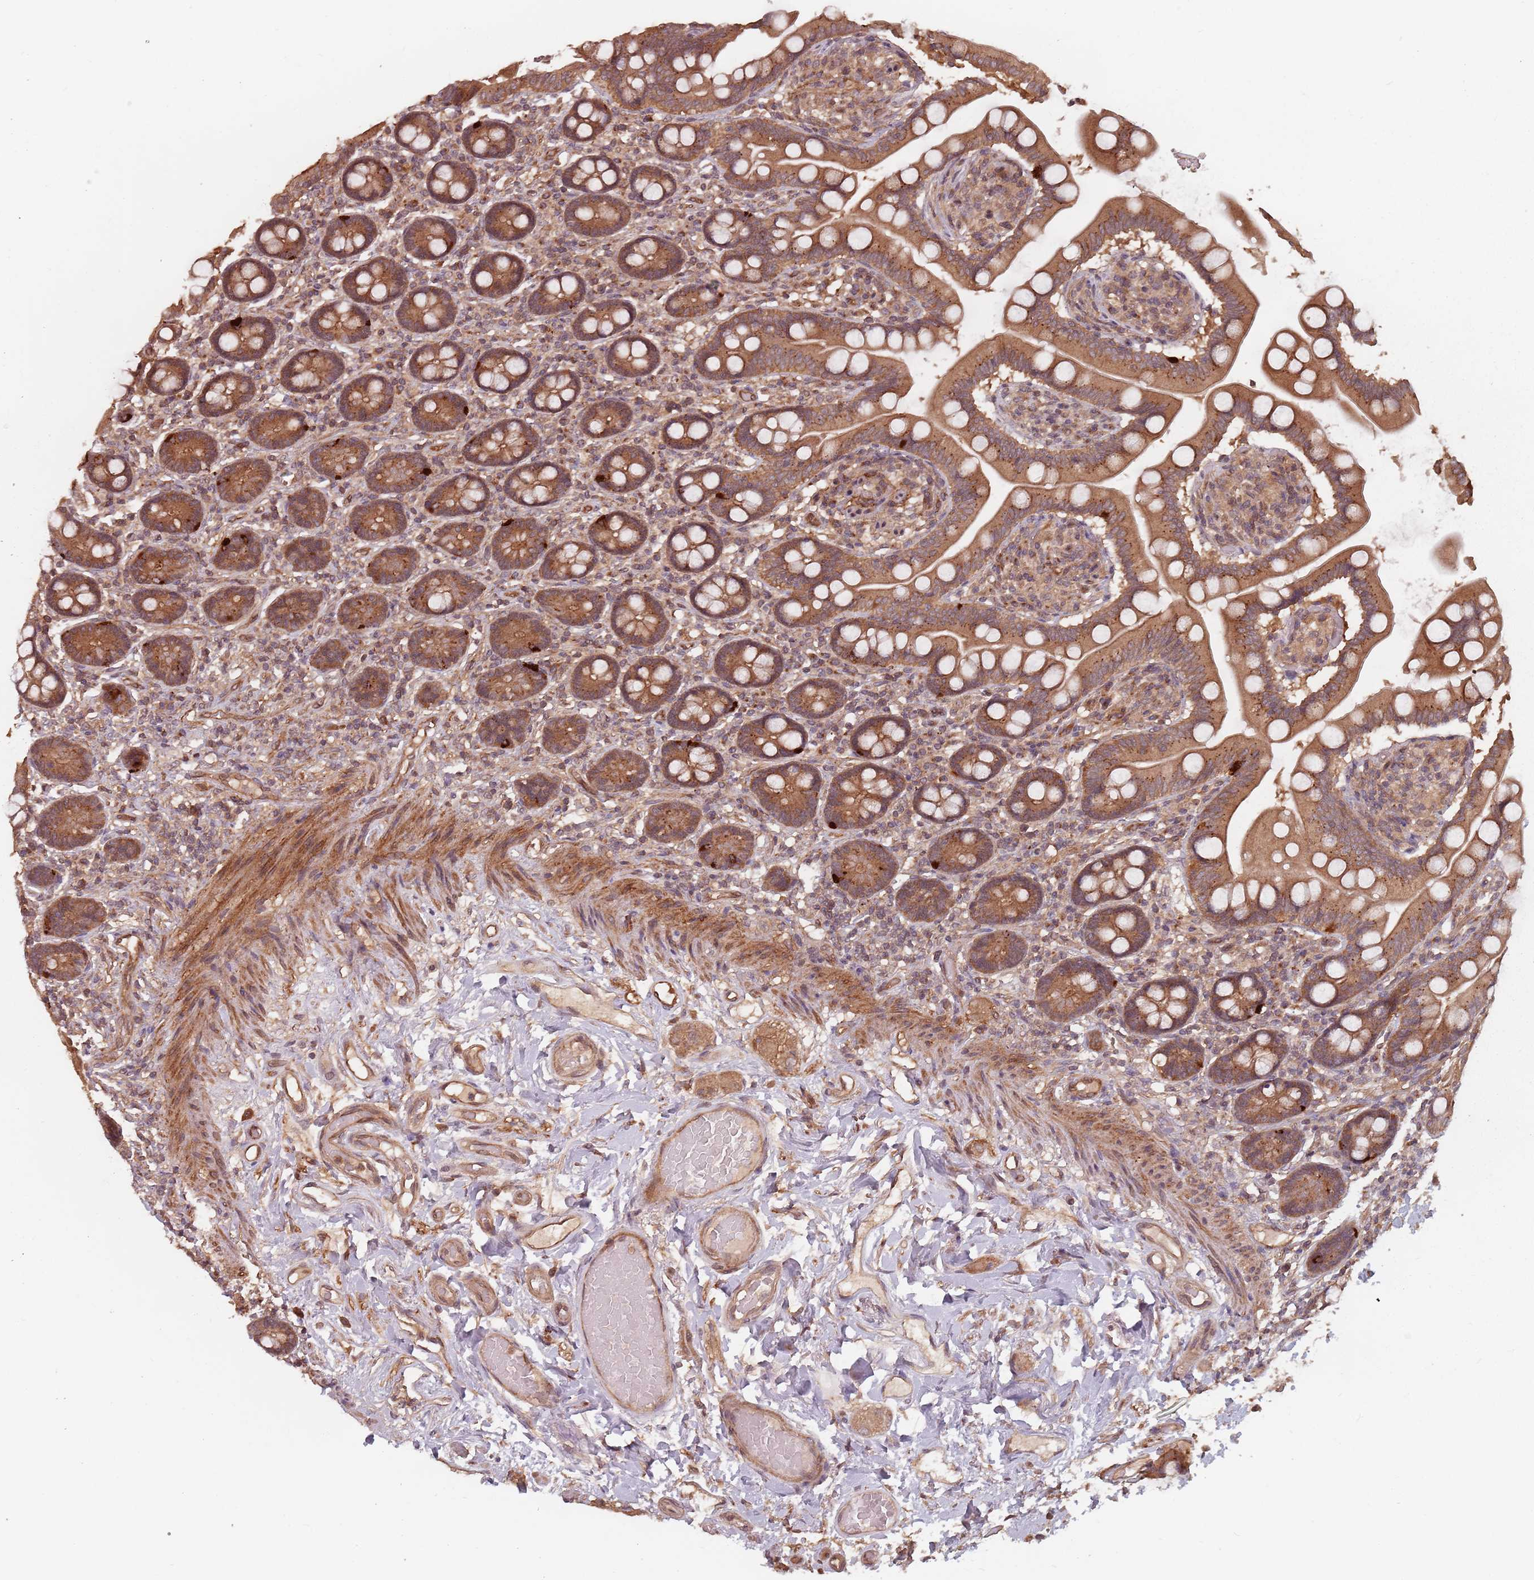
{"staining": {"intensity": "moderate", "quantity": ">75%", "location": "cytoplasmic/membranous"}, "tissue": "small intestine", "cell_type": "Glandular cells", "image_type": "normal", "snomed": [{"axis": "morphology", "description": "Normal tissue, NOS"}, {"axis": "topography", "description": "Small intestine"}], "caption": "Protein analysis of normal small intestine reveals moderate cytoplasmic/membranous staining in approximately >75% of glandular cells. (DAB (3,3'-diaminobenzidine) = brown stain, brightfield microscopy at high magnification).", "gene": "C3orf14", "patient": {"sex": "female", "age": 64}}